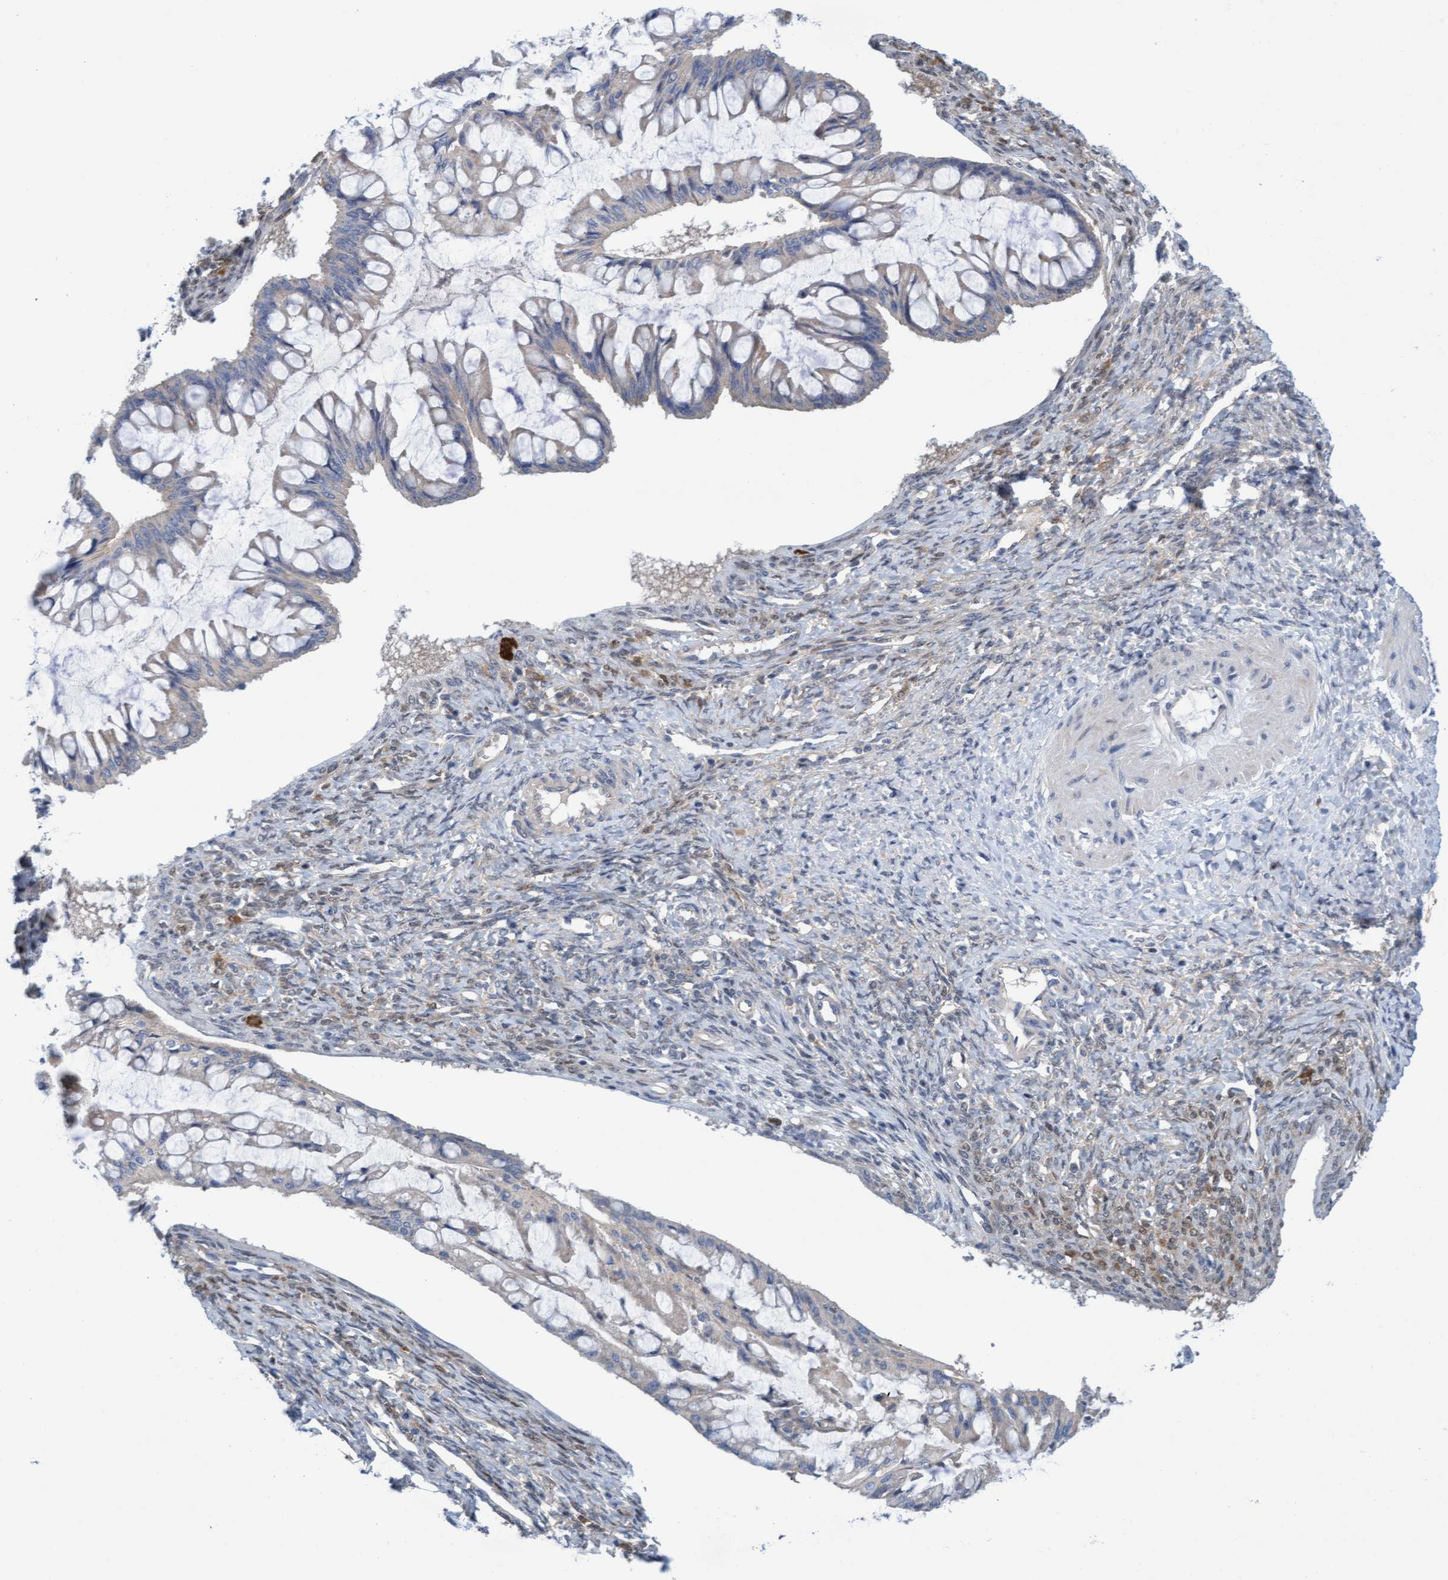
{"staining": {"intensity": "negative", "quantity": "none", "location": "none"}, "tissue": "ovarian cancer", "cell_type": "Tumor cells", "image_type": "cancer", "snomed": [{"axis": "morphology", "description": "Cystadenocarcinoma, mucinous, NOS"}, {"axis": "topography", "description": "Ovary"}], "caption": "A high-resolution photomicrograph shows immunohistochemistry staining of ovarian cancer, which reveals no significant staining in tumor cells. (IHC, brightfield microscopy, high magnification).", "gene": "KLHL25", "patient": {"sex": "female", "age": 73}}